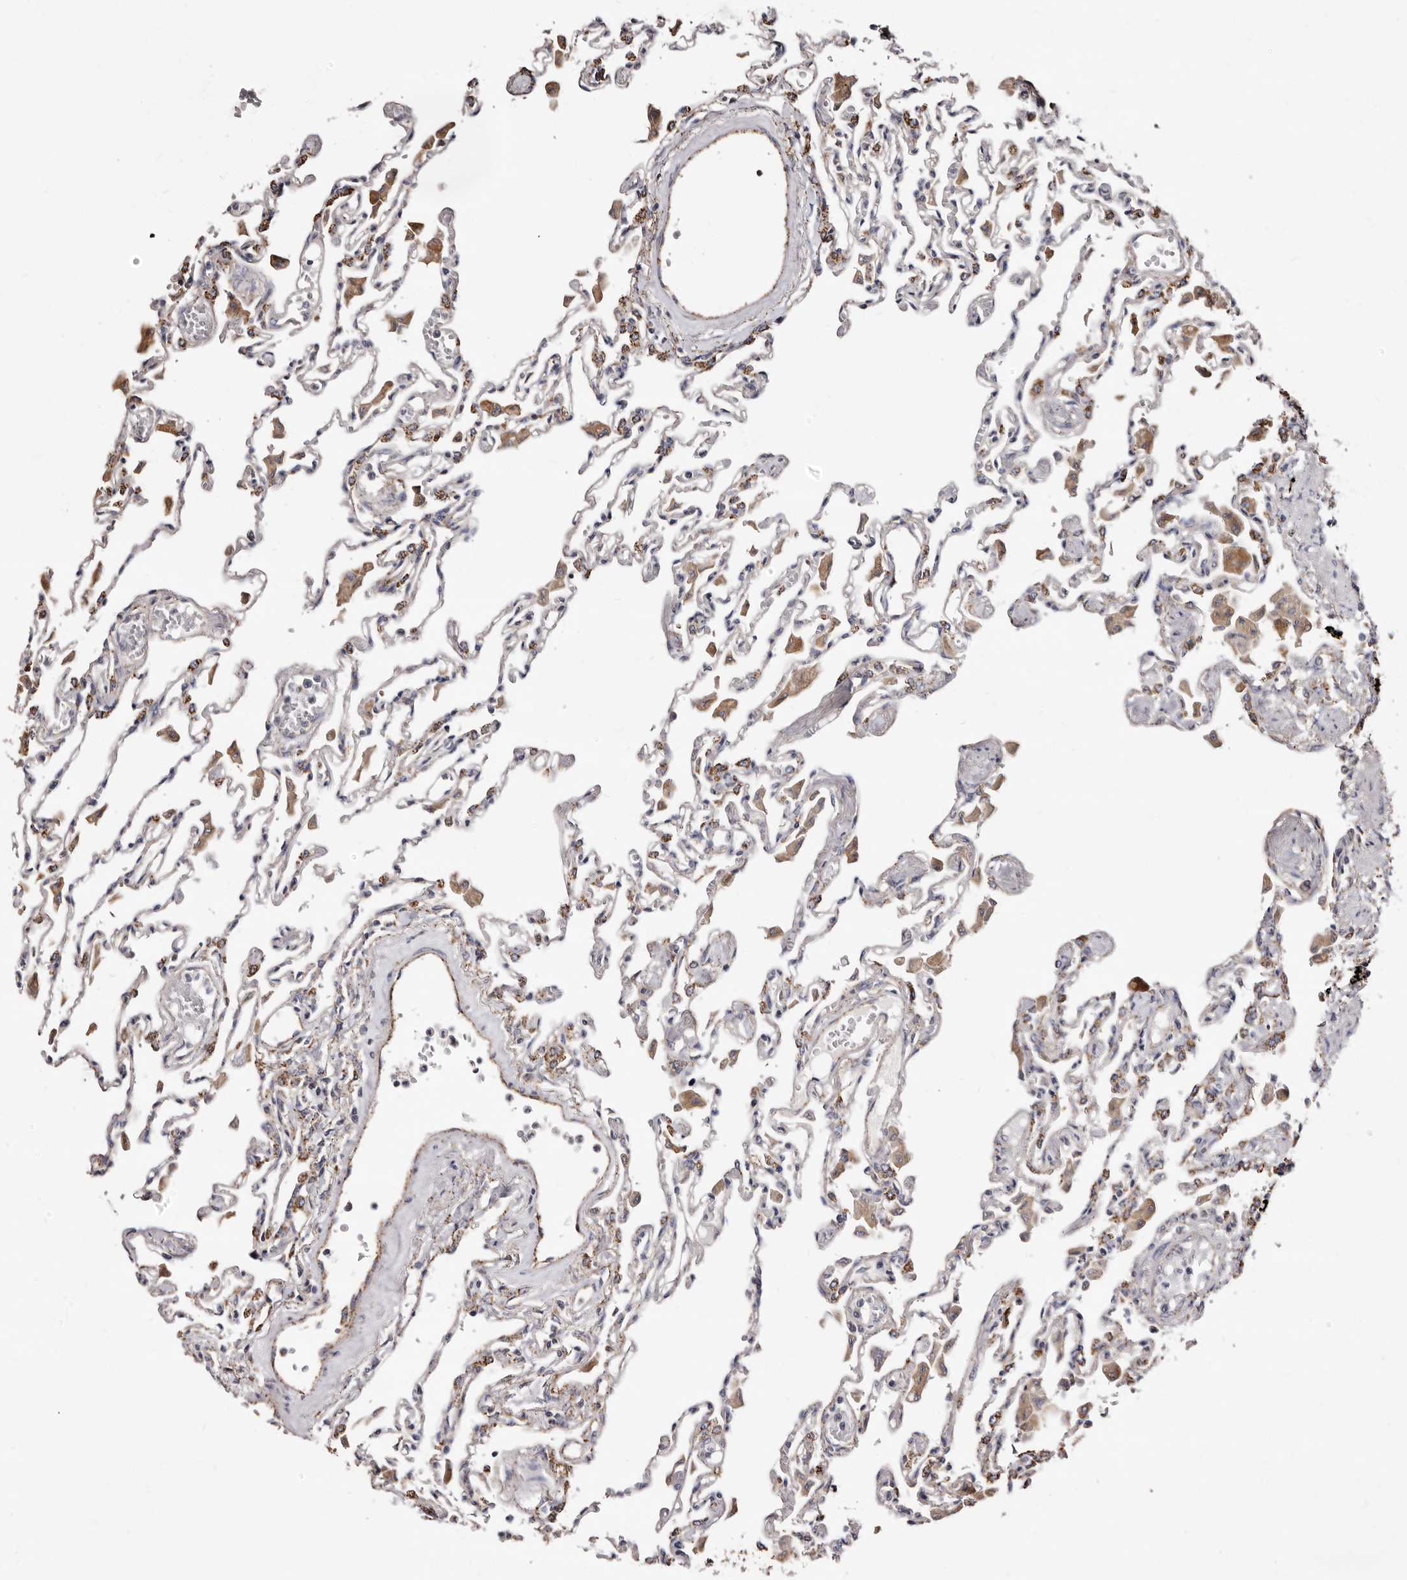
{"staining": {"intensity": "strong", "quantity": "25%-75%", "location": "cytoplasmic/membranous"}, "tissue": "lung", "cell_type": "Alveolar cells", "image_type": "normal", "snomed": [{"axis": "morphology", "description": "Normal tissue, NOS"}, {"axis": "topography", "description": "Bronchus"}, {"axis": "topography", "description": "Lung"}], "caption": "Alveolar cells display high levels of strong cytoplasmic/membranous expression in approximately 25%-75% of cells in normal lung. (DAB IHC, brown staining for protein, blue staining for nuclei).", "gene": "LUZP1", "patient": {"sex": "female", "age": 49}}